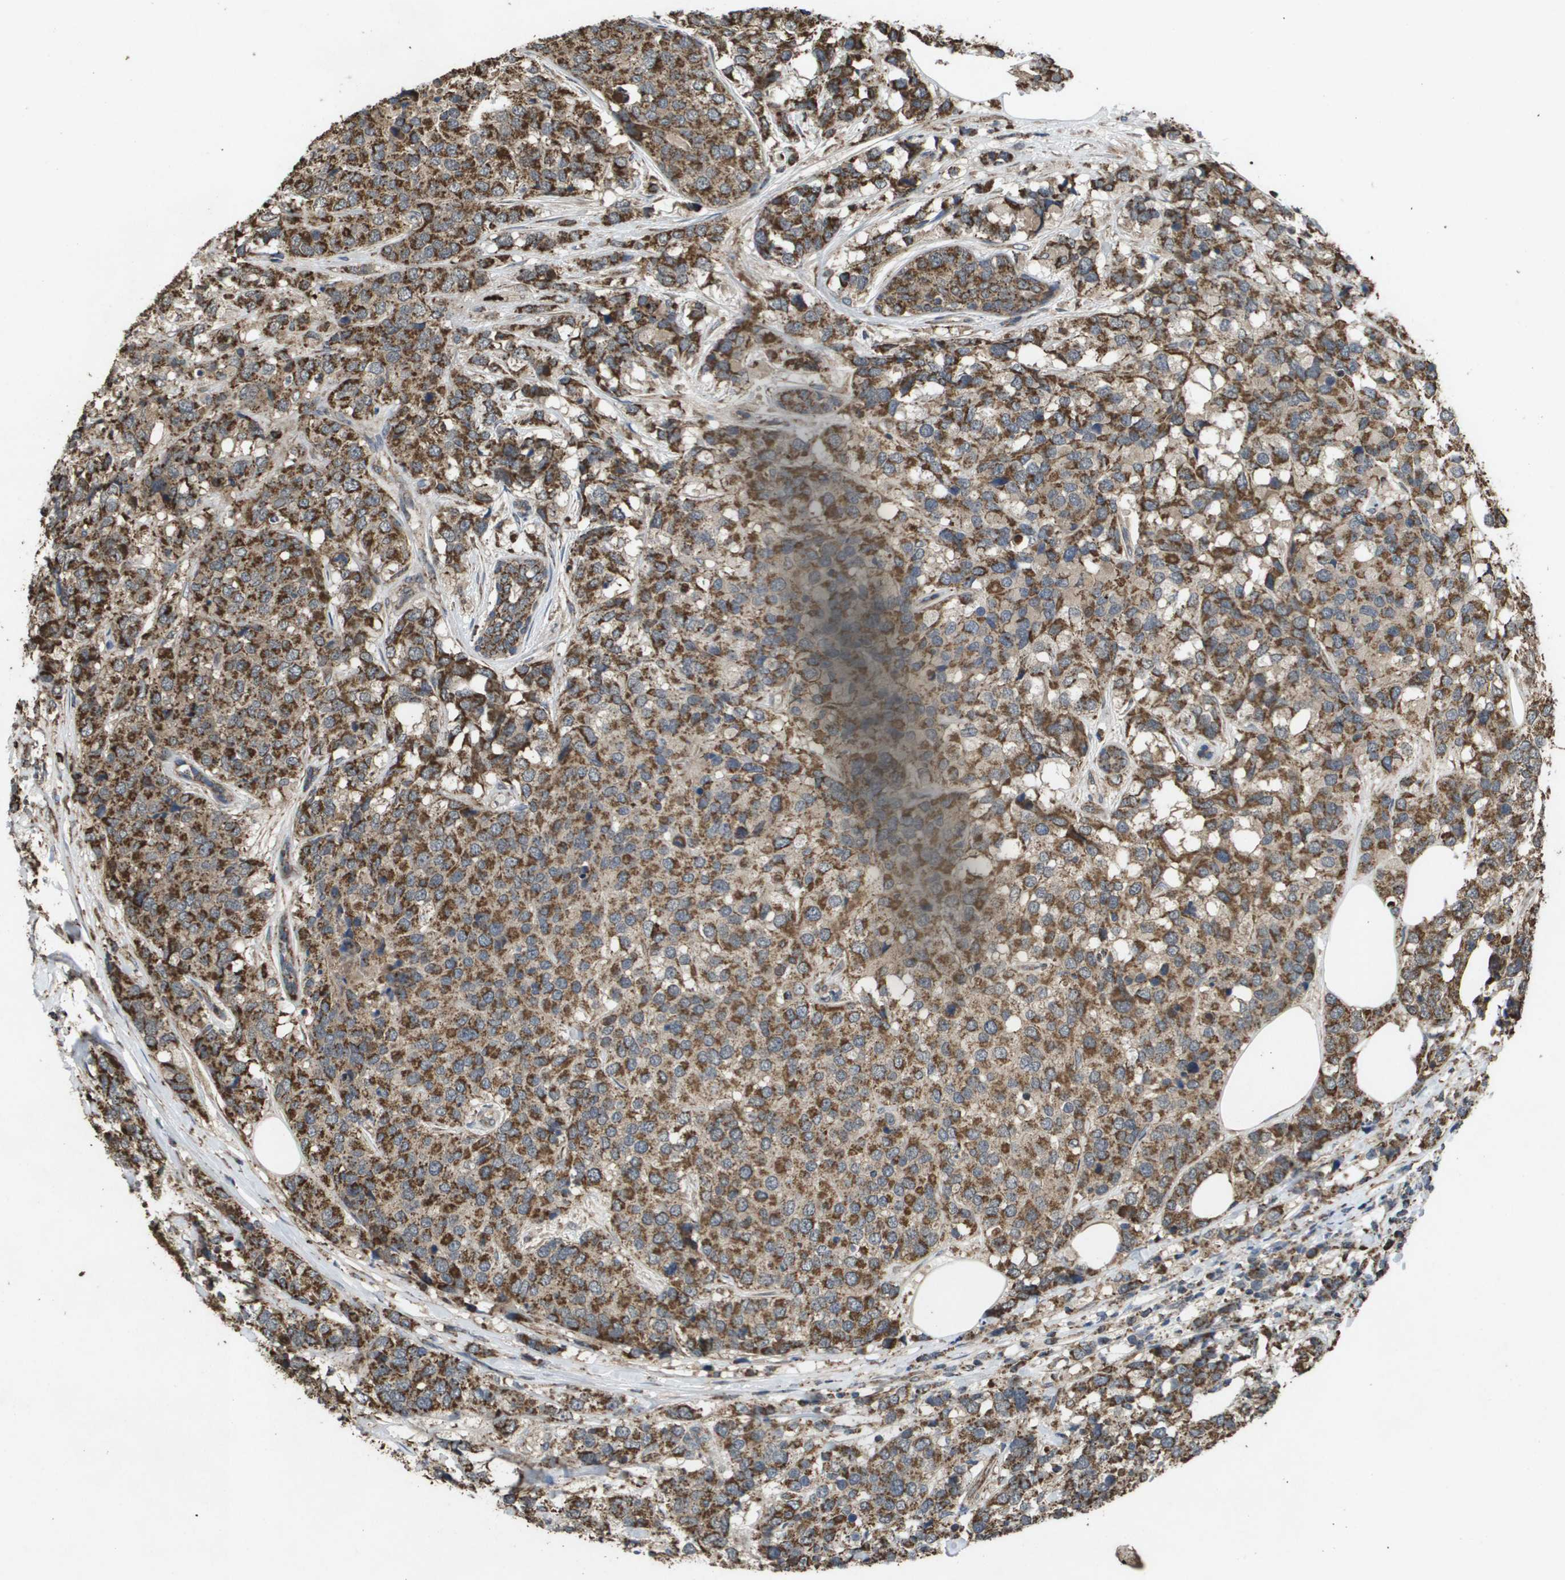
{"staining": {"intensity": "moderate", "quantity": ">75%", "location": "cytoplasmic/membranous"}, "tissue": "breast cancer", "cell_type": "Tumor cells", "image_type": "cancer", "snomed": [{"axis": "morphology", "description": "Lobular carcinoma"}, {"axis": "topography", "description": "Breast"}], "caption": "High-magnification brightfield microscopy of breast lobular carcinoma stained with DAB (brown) and counterstained with hematoxylin (blue). tumor cells exhibit moderate cytoplasmic/membranous positivity is present in about>75% of cells.", "gene": "HSPE1", "patient": {"sex": "female", "age": 59}}